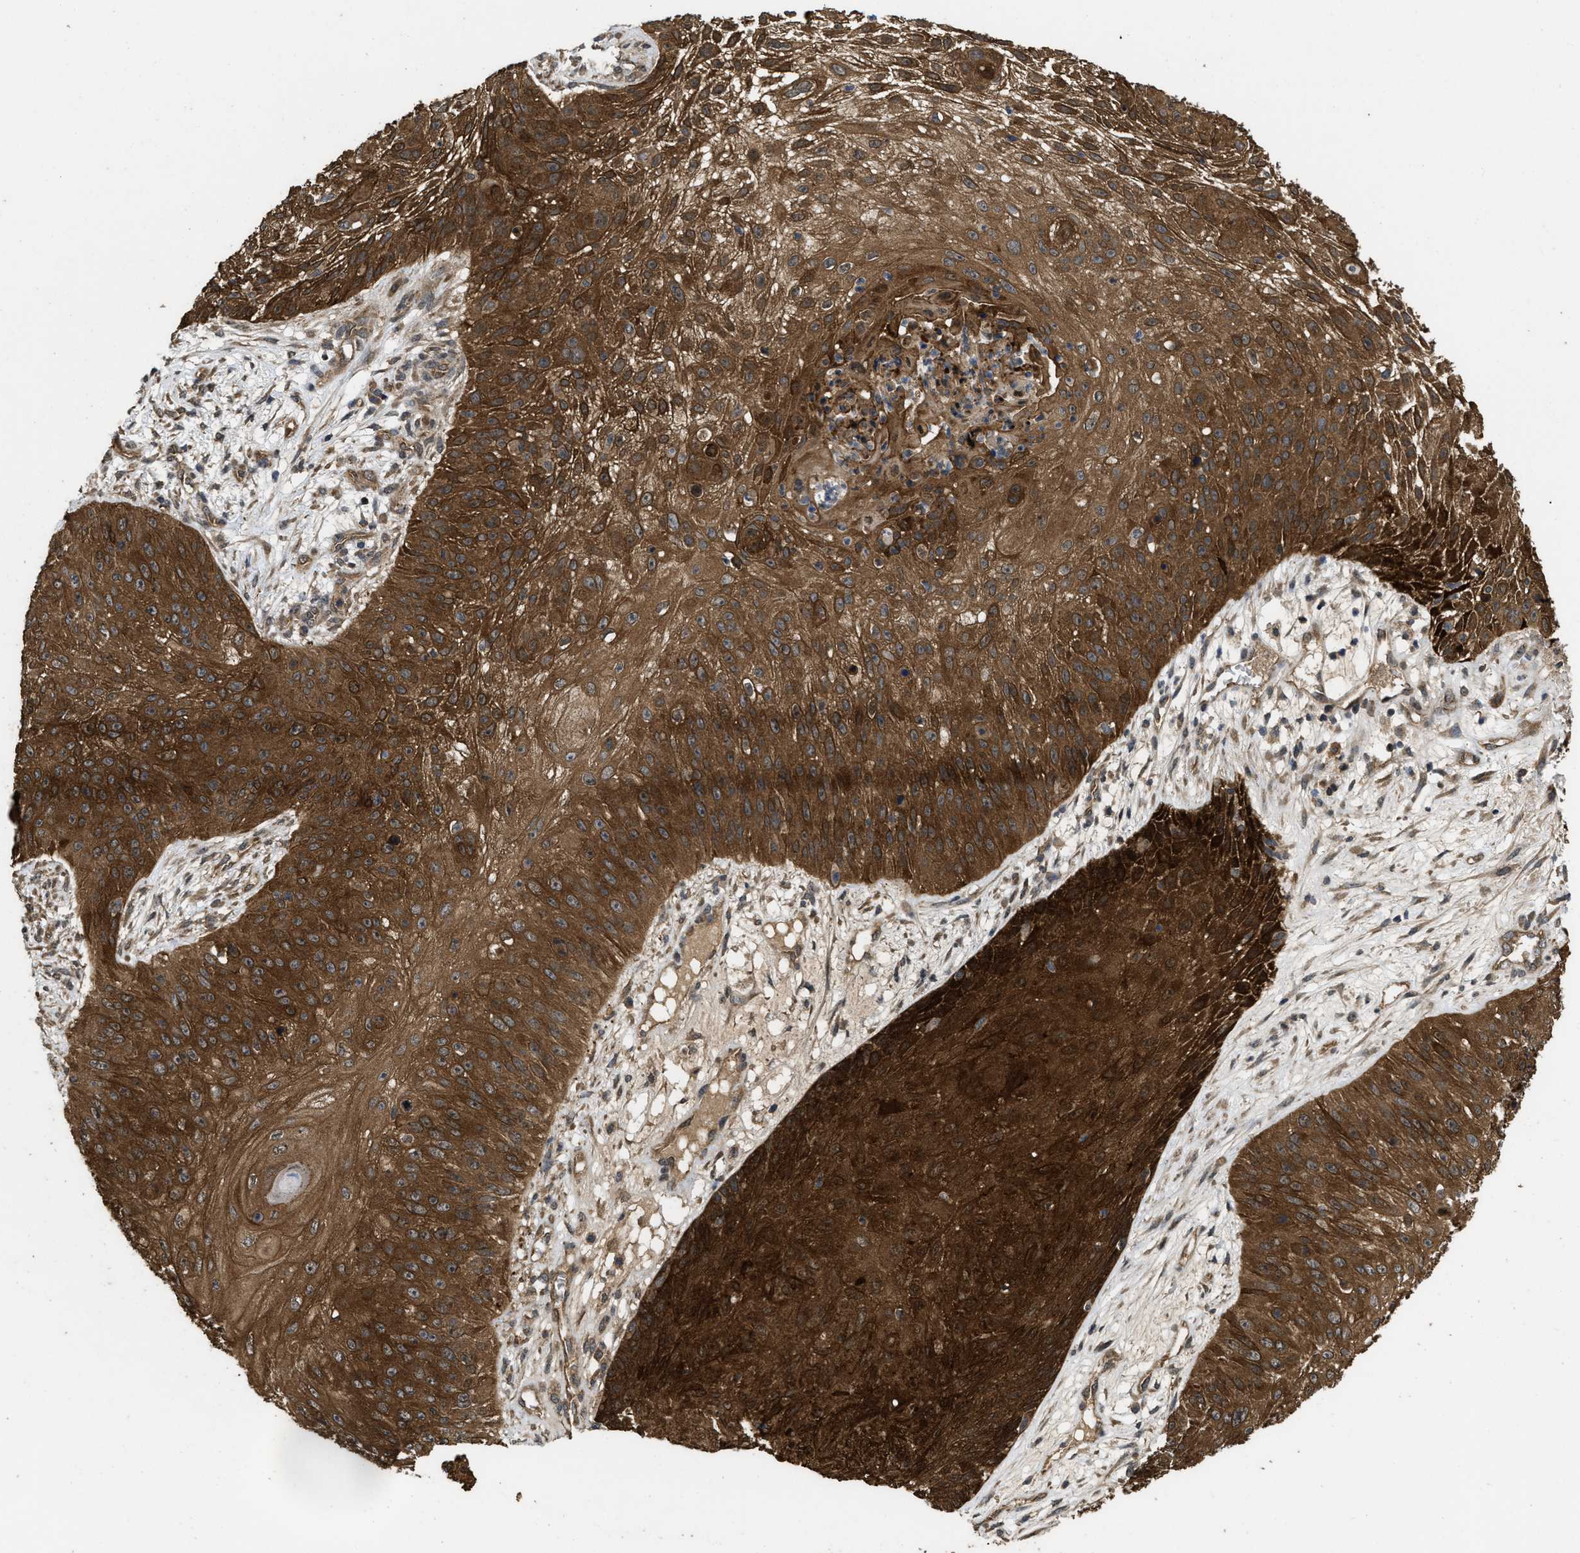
{"staining": {"intensity": "strong", "quantity": ">75%", "location": "cytoplasmic/membranous"}, "tissue": "skin cancer", "cell_type": "Tumor cells", "image_type": "cancer", "snomed": [{"axis": "morphology", "description": "Squamous cell carcinoma, NOS"}, {"axis": "topography", "description": "Skin"}], "caption": "Strong cytoplasmic/membranous protein positivity is seen in approximately >75% of tumor cells in skin cancer (squamous cell carcinoma). (DAB IHC with brightfield microscopy, high magnification).", "gene": "FZD6", "patient": {"sex": "female", "age": 80}}